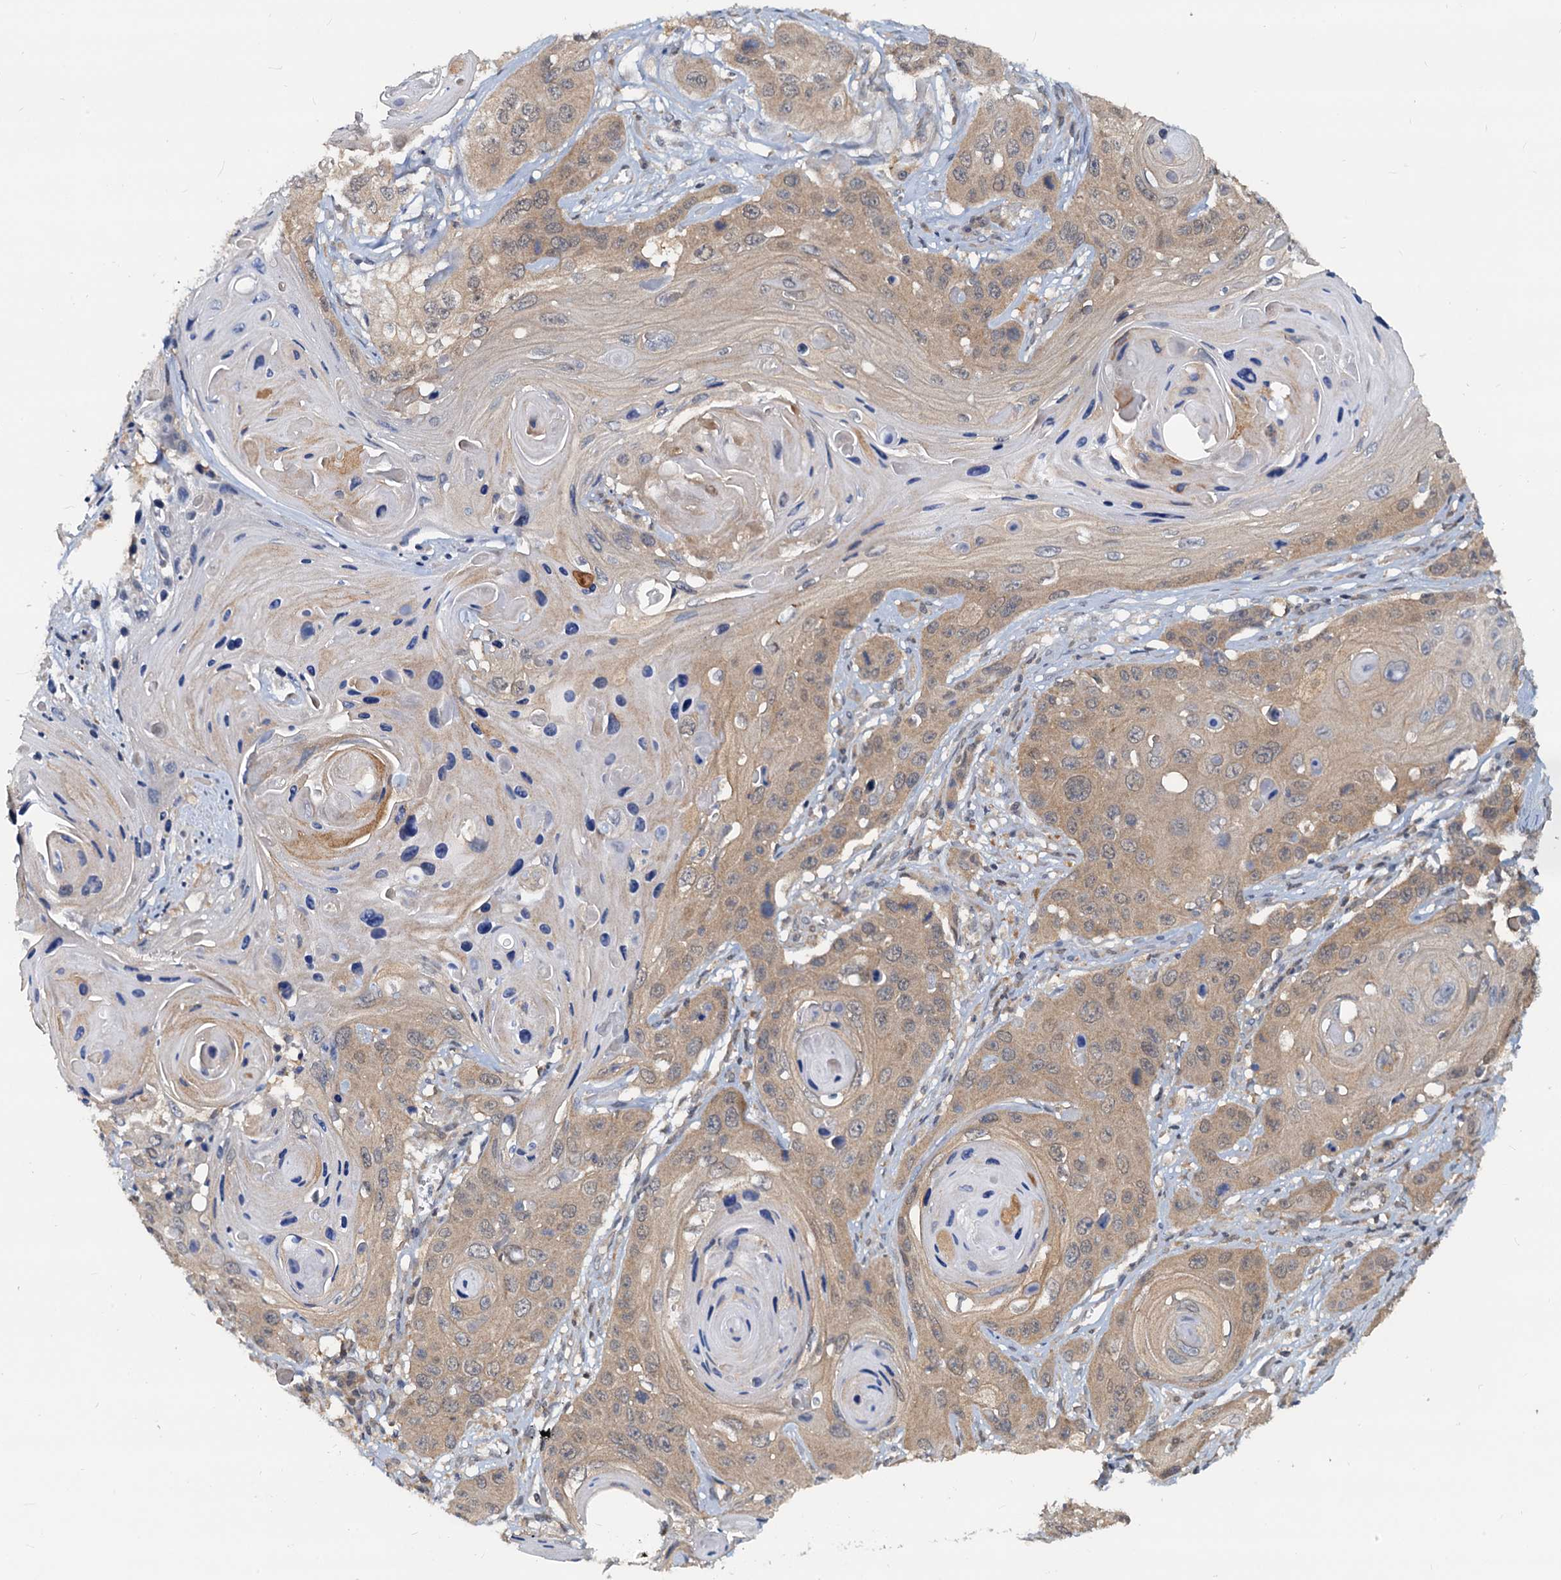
{"staining": {"intensity": "moderate", "quantity": ">75%", "location": "cytoplasmic/membranous"}, "tissue": "skin cancer", "cell_type": "Tumor cells", "image_type": "cancer", "snomed": [{"axis": "morphology", "description": "Squamous cell carcinoma, NOS"}, {"axis": "topography", "description": "Skin"}], "caption": "Immunohistochemical staining of human squamous cell carcinoma (skin) shows medium levels of moderate cytoplasmic/membranous expression in approximately >75% of tumor cells.", "gene": "PTGES3", "patient": {"sex": "male", "age": 55}}